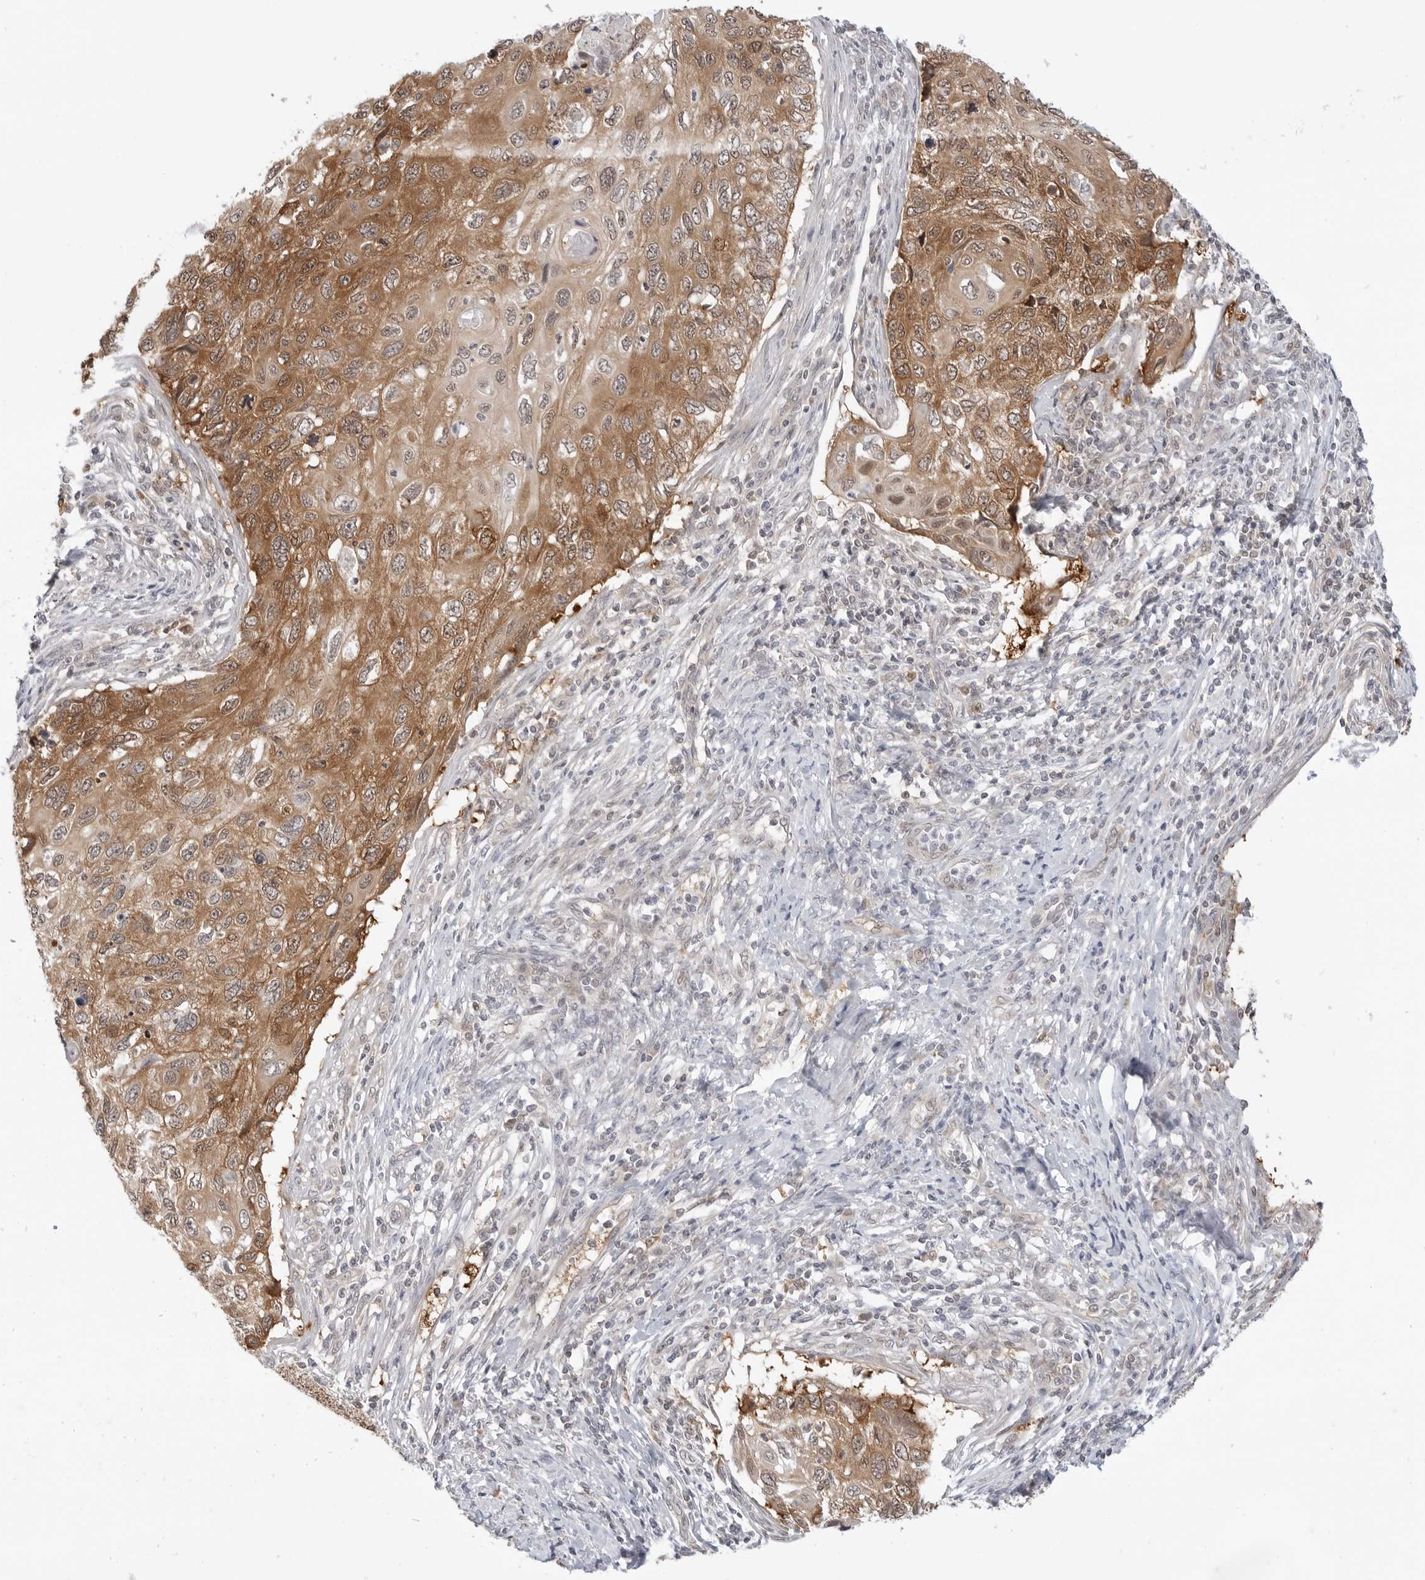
{"staining": {"intensity": "moderate", "quantity": ">75%", "location": "cytoplasmic/membranous"}, "tissue": "cervical cancer", "cell_type": "Tumor cells", "image_type": "cancer", "snomed": [{"axis": "morphology", "description": "Squamous cell carcinoma, NOS"}, {"axis": "topography", "description": "Cervix"}], "caption": "Tumor cells reveal medium levels of moderate cytoplasmic/membranous positivity in about >75% of cells in human cervical cancer. The staining was performed using DAB, with brown indicating positive protein expression. Nuclei are stained blue with hematoxylin.", "gene": "NUDC", "patient": {"sex": "female", "age": 70}}